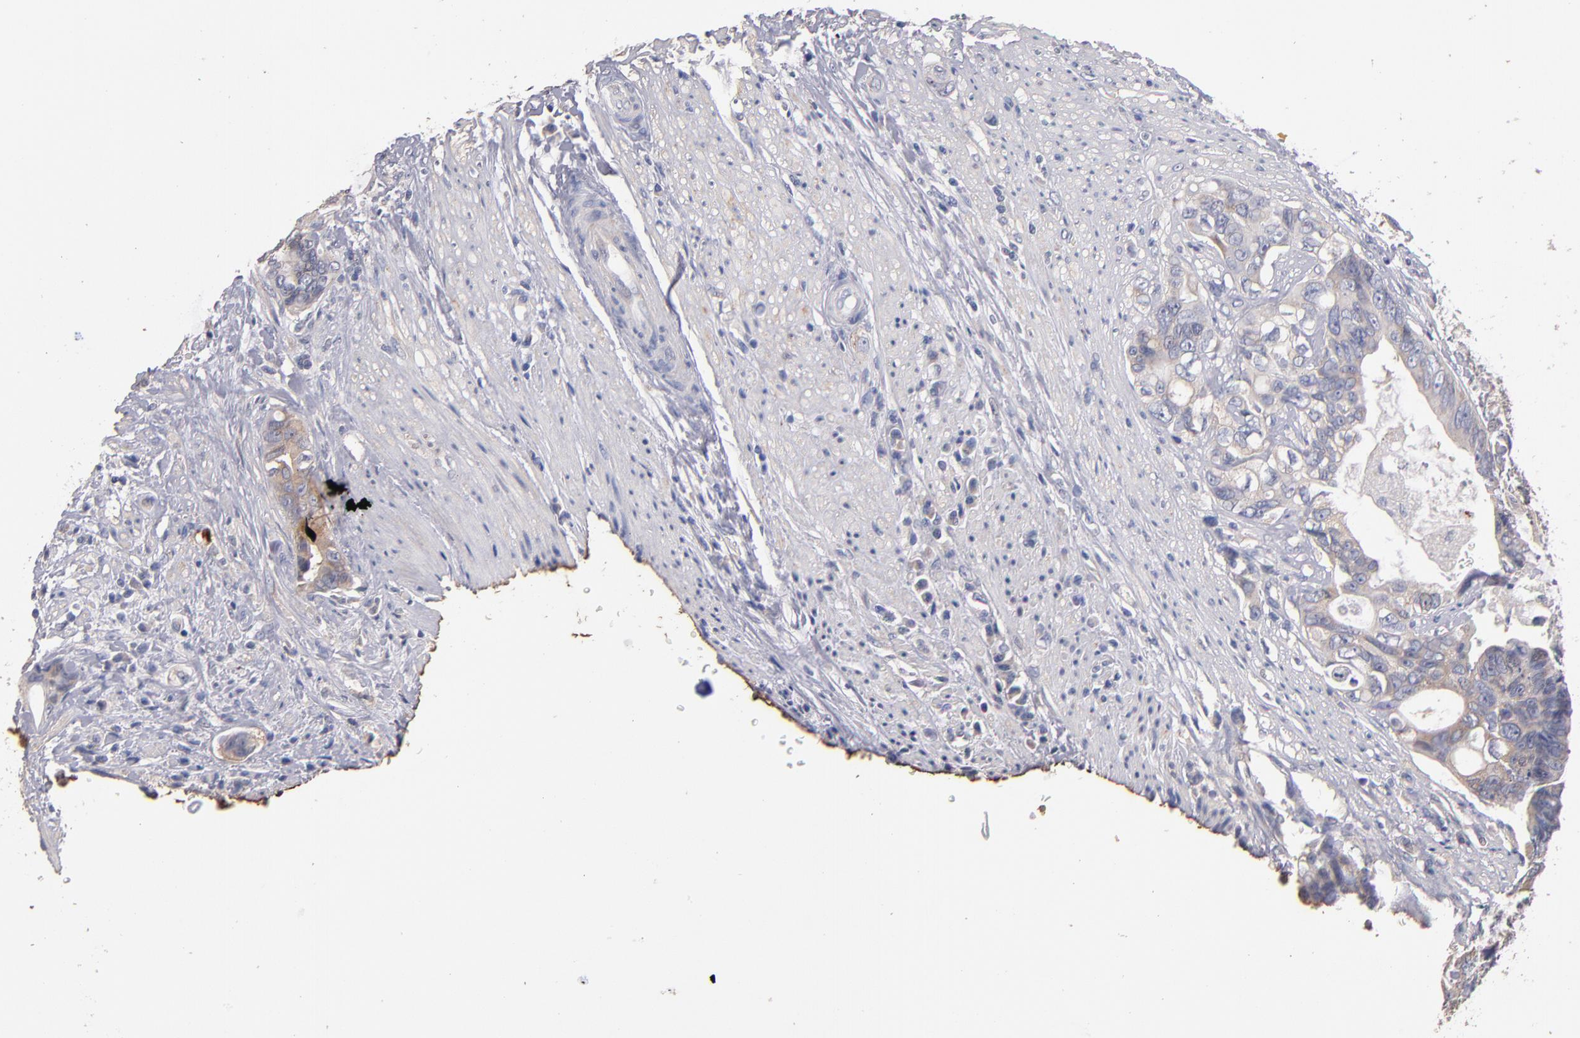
{"staining": {"intensity": "weak", "quantity": "25%-75%", "location": "cytoplasmic/membranous"}, "tissue": "colorectal cancer", "cell_type": "Tumor cells", "image_type": "cancer", "snomed": [{"axis": "morphology", "description": "Adenocarcinoma, NOS"}, {"axis": "topography", "description": "Rectum"}], "caption": "About 25%-75% of tumor cells in adenocarcinoma (colorectal) display weak cytoplasmic/membranous protein expression as visualized by brown immunohistochemical staining.", "gene": "DACT1", "patient": {"sex": "female", "age": 57}}